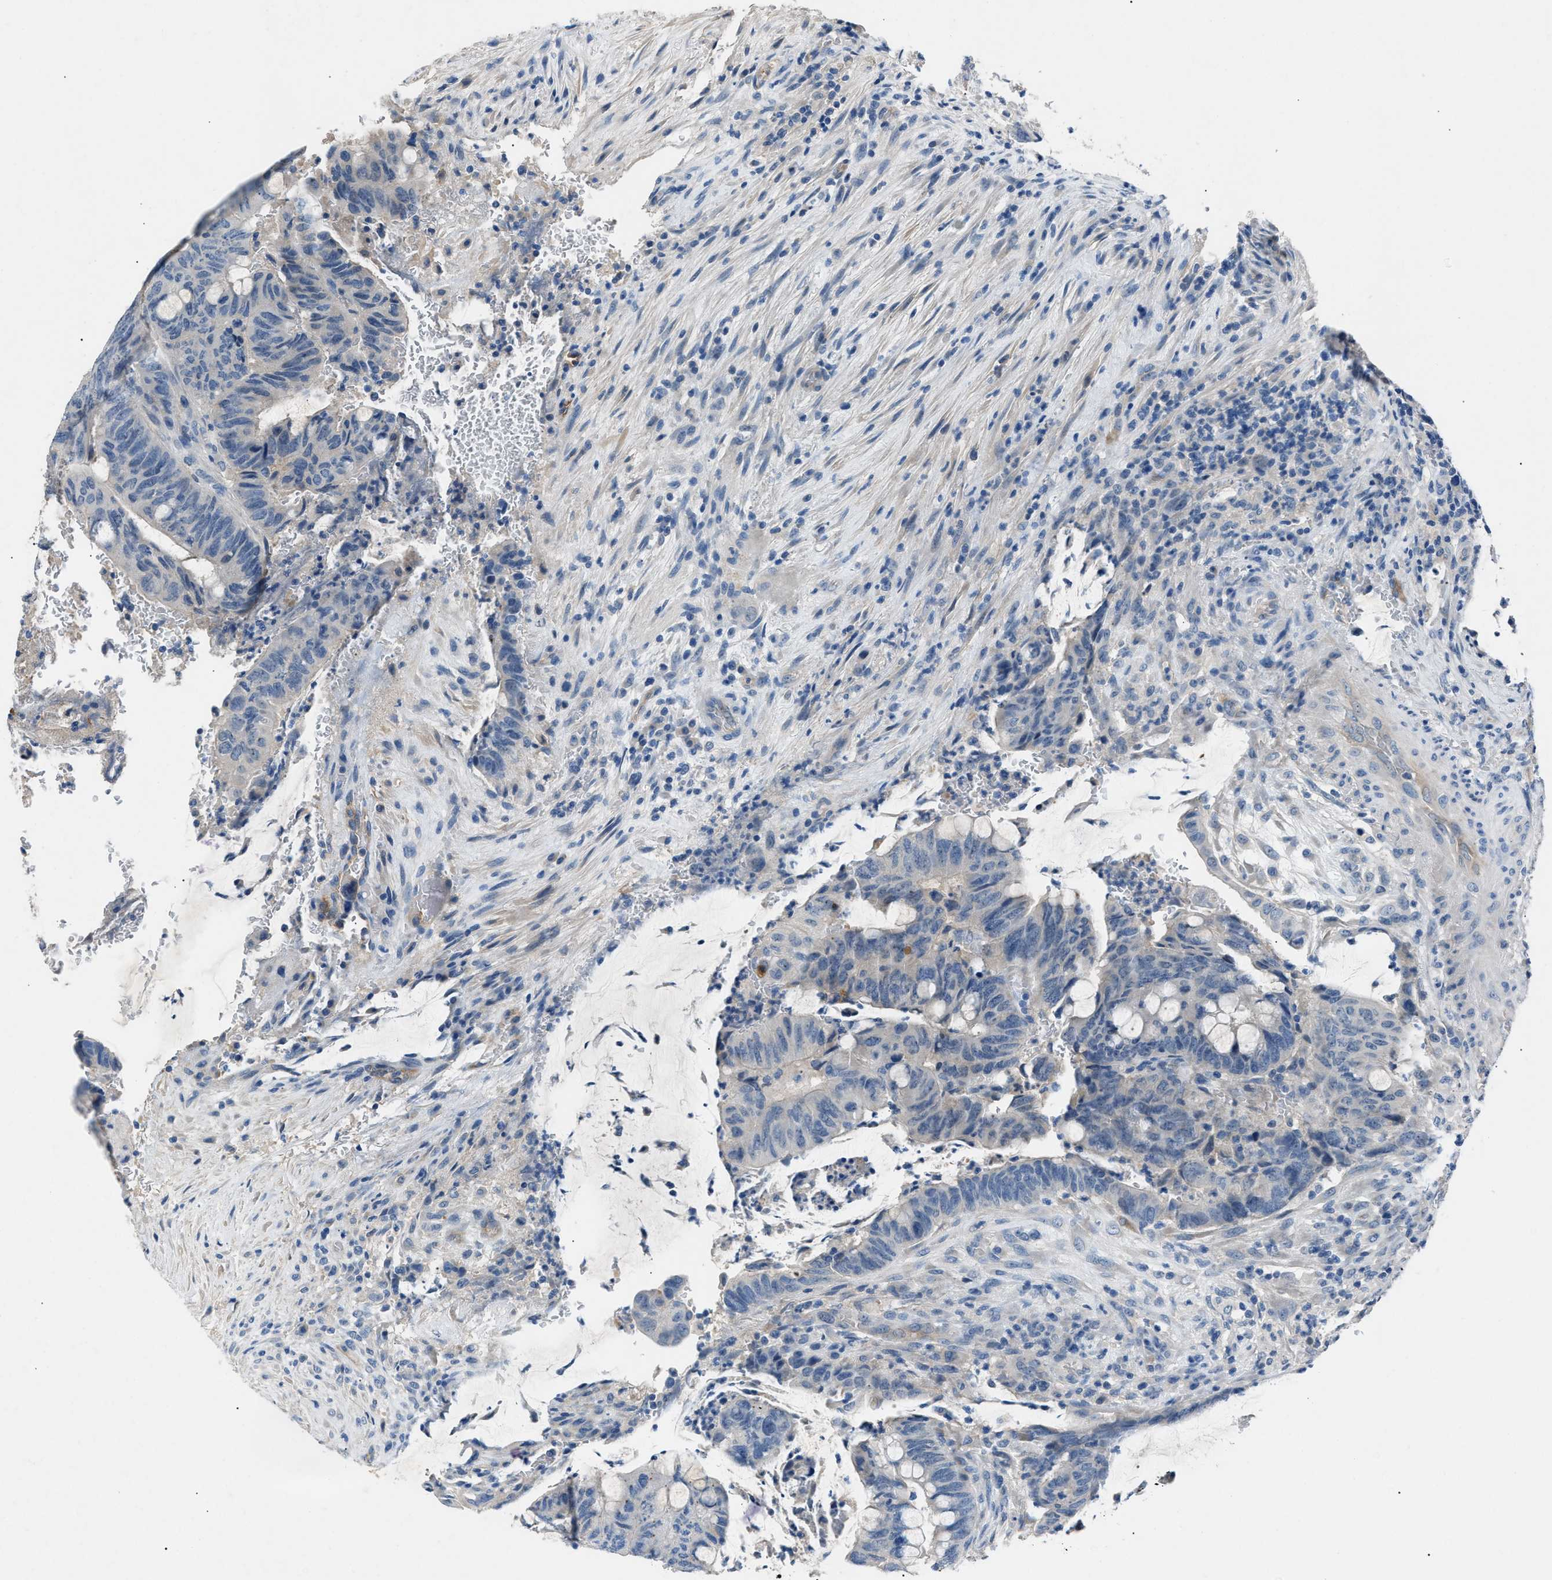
{"staining": {"intensity": "negative", "quantity": "none", "location": "none"}, "tissue": "colorectal cancer", "cell_type": "Tumor cells", "image_type": "cancer", "snomed": [{"axis": "morphology", "description": "Normal tissue, NOS"}, {"axis": "morphology", "description": "Adenocarcinoma, NOS"}, {"axis": "topography", "description": "Rectum"}, {"axis": "topography", "description": "Peripheral nerve tissue"}], "caption": "IHC micrograph of neoplastic tissue: colorectal cancer (adenocarcinoma) stained with DAB (3,3'-diaminobenzidine) exhibits no significant protein staining in tumor cells.", "gene": "DNAAF5", "patient": {"sex": "male", "age": 92}}